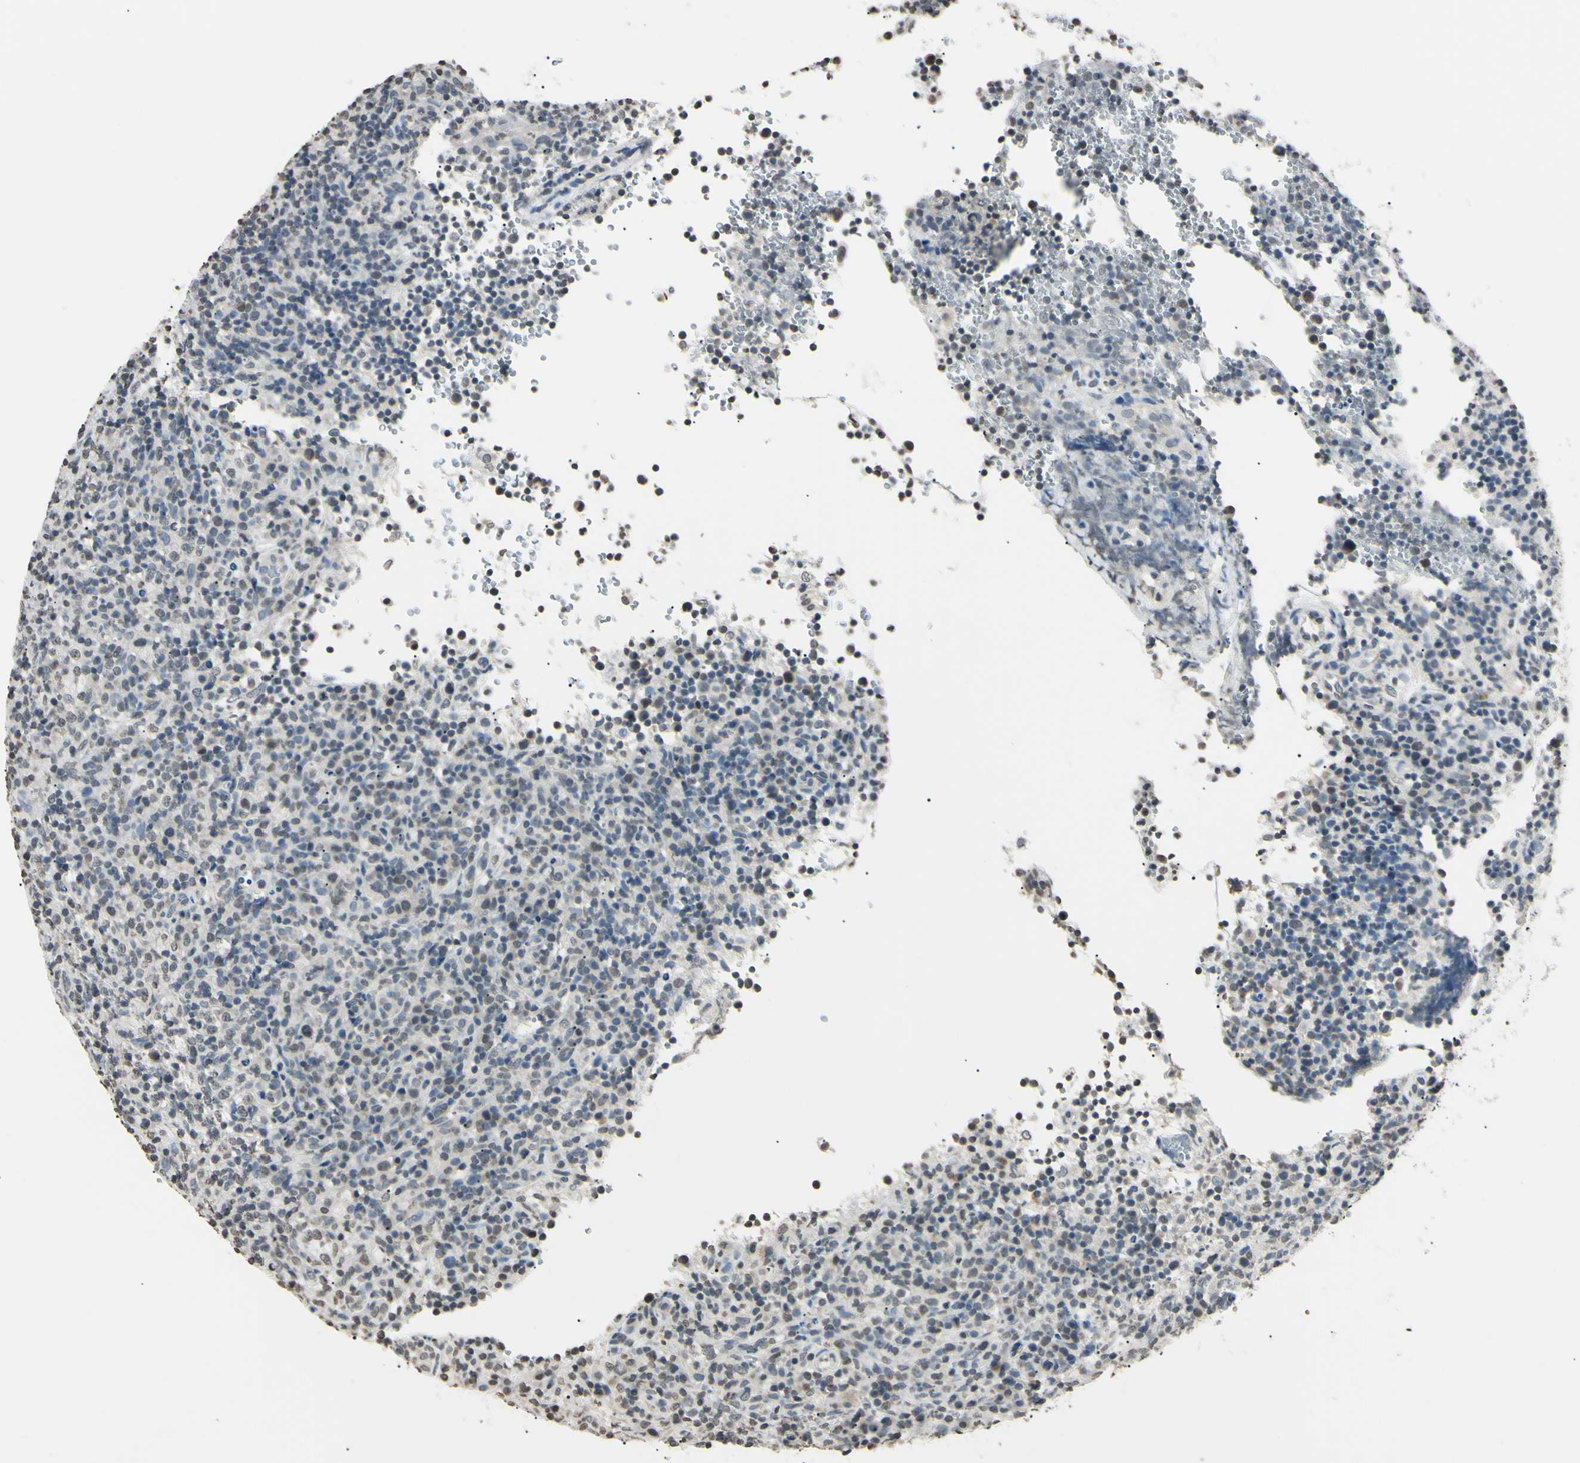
{"staining": {"intensity": "weak", "quantity": "25%-75%", "location": "nuclear"}, "tissue": "lymphoma", "cell_type": "Tumor cells", "image_type": "cancer", "snomed": [{"axis": "morphology", "description": "Malignant lymphoma, non-Hodgkin's type, High grade"}, {"axis": "topography", "description": "Lymph node"}], "caption": "Human lymphoma stained with a protein marker demonstrates weak staining in tumor cells.", "gene": "CDC45", "patient": {"sex": "female", "age": 76}}